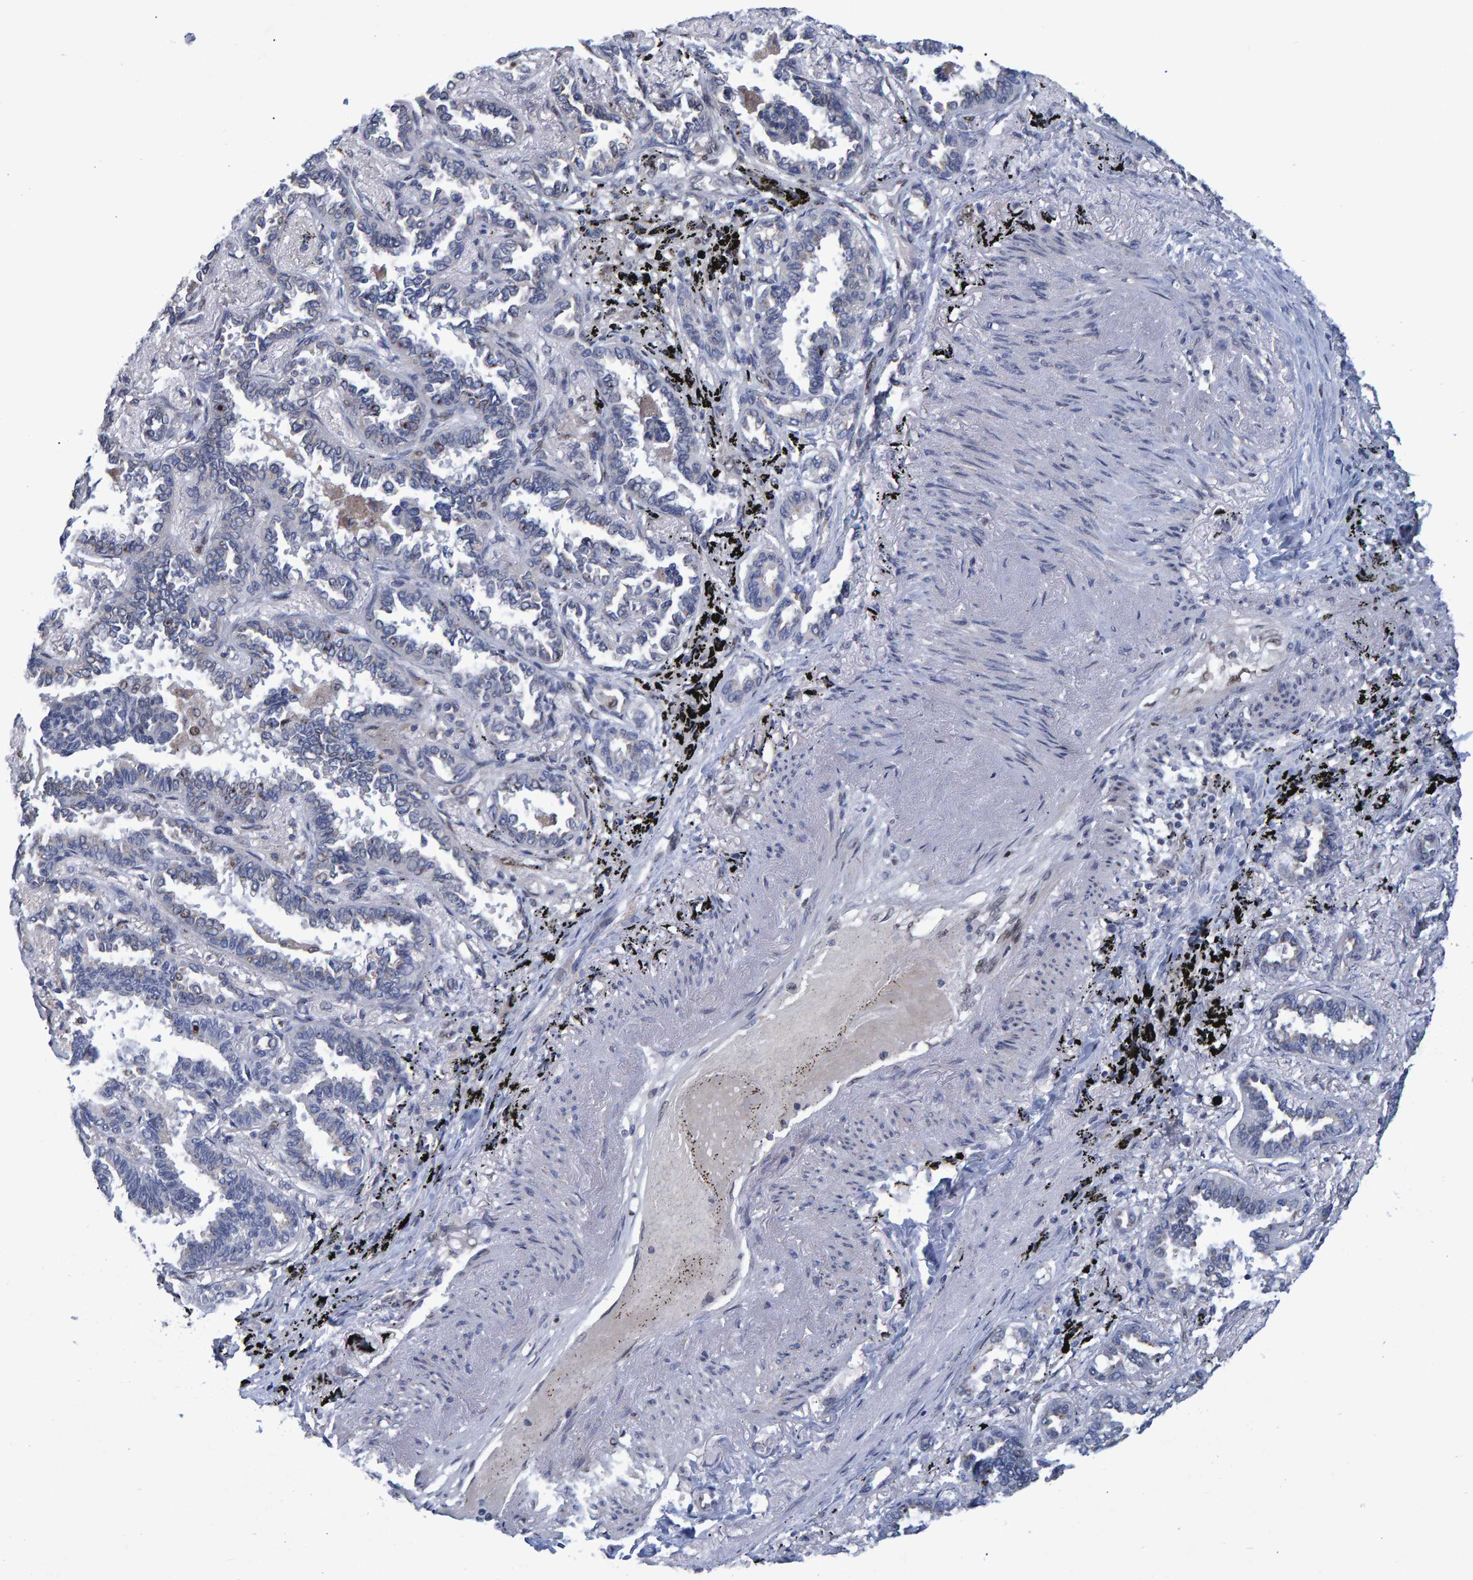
{"staining": {"intensity": "negative", "quantity": "none", "location": "none"}, "tissue": "lung cancer", "cell_type": "Tumor cells", "image_type": "cancer", "snomed": [{"axis": "morphology", "description": "Adenocarcinoma, NOS"}, {"axis": "topography", "description": "Lung"}], "caption": "Immunohistochemistry of adenocarcinoma (lung) displays no positivity in tumor cells.", "gene": "QKI", "patient": {"sex": "male", "age": 59}}